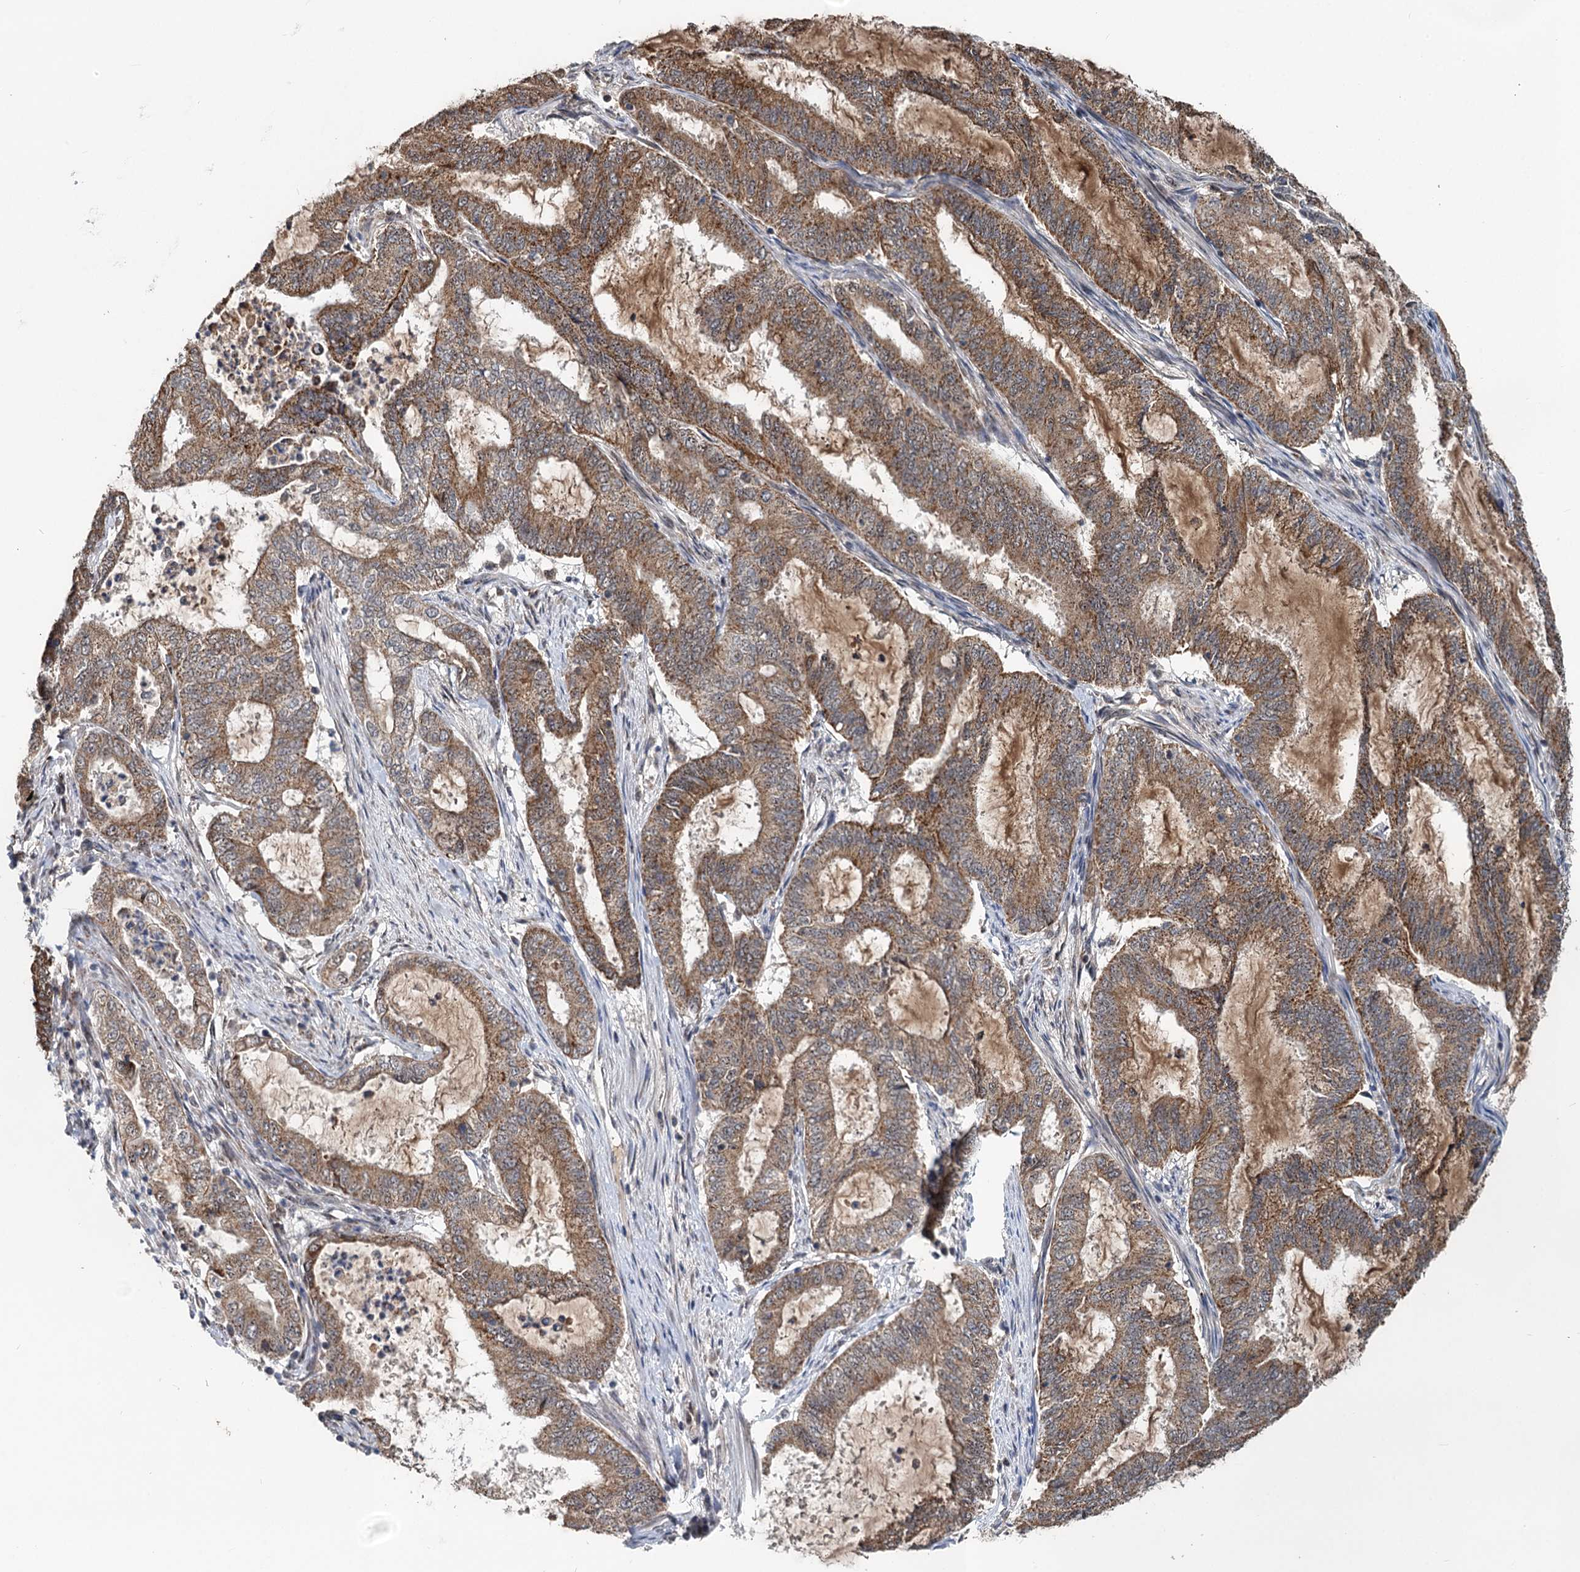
{"staining": {"intensity": "moderate", "quantity": ">75%", "location": "cytoplasmic/membranous"}, "tissue": "endometrial cancer", "cell_type": "Tumor cells", "image_type": "cancer", "snomed": [{"axis": "morphology", "description": "Adenocarcinoma, NOS"}, {"axis": "topography", "description": "Endometrium"}], "caption": "Endometrial adenocarcinoma tissue exhibits moderate cytoplasmic/membranous staining in approximately >75% of tumor cells, visualized by immunohistochemistry. (brown staining indicates protein expression, while blue staining denotes nuclei).", "gene": "RITA1", "patient": {"sex": "female", "age": 51}}